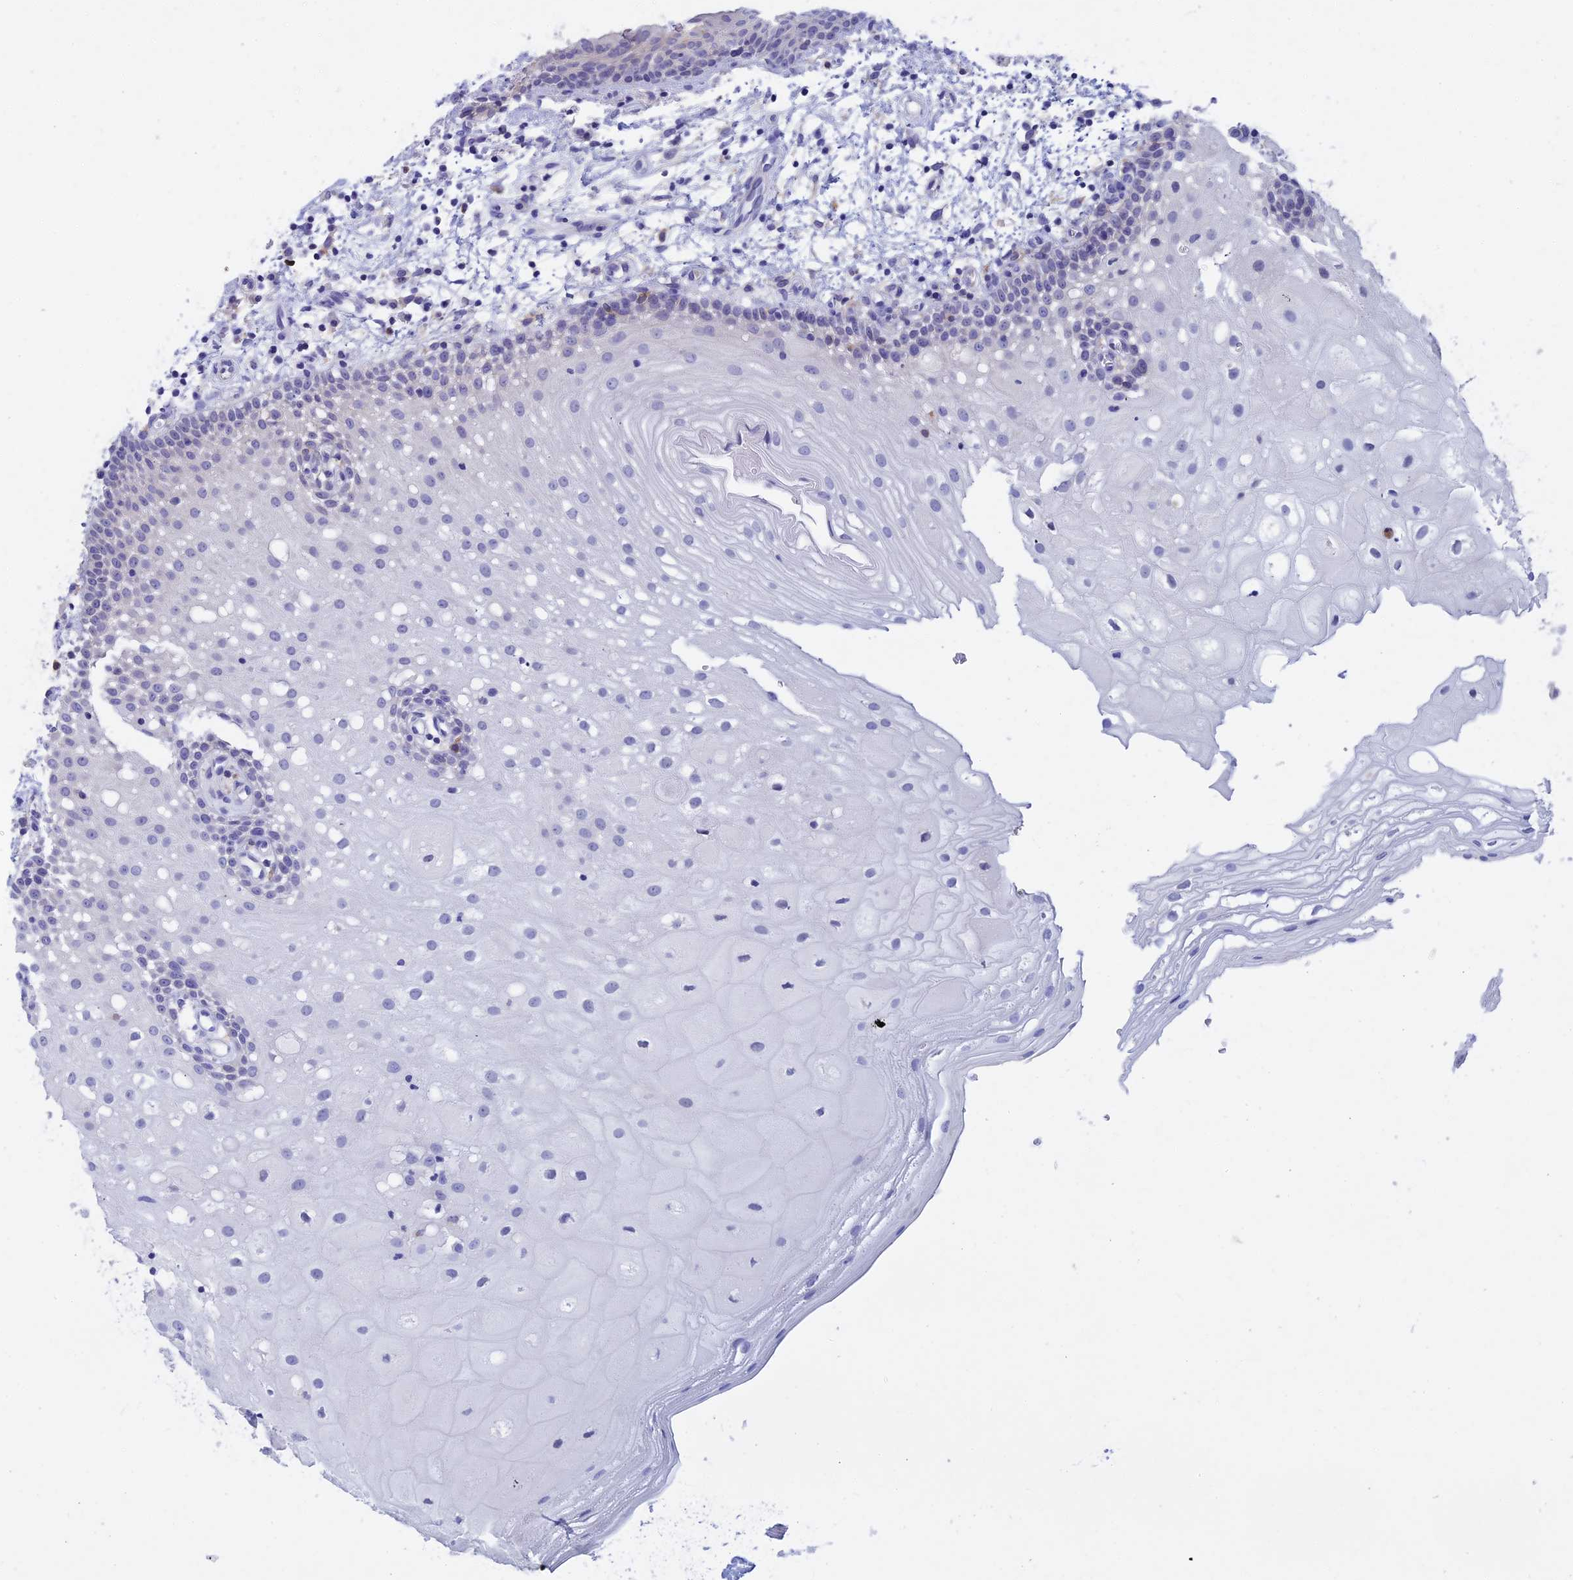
{"staining": {"intensity": "weak", "quantity": "<25%", "location": "cytoplasmic/membranous"}, "tissue": "oral mucosa", "cell_type": "Squamous epithelial cells", "image_type": "normal", "snomed": [{"axis": "morphology", "description": "Normal tissue, NOS"}, {"axis": "topography", "description": "Oral tissue"}], "caption": "A high-resolution histopathology image shows immunohistochemistry staining of benign oral mucosa, which demonstrates no significant expression in squamous epithelial cells.", "gene": "SLC2A6", "patient": {"sex": "male", "age": 74}}